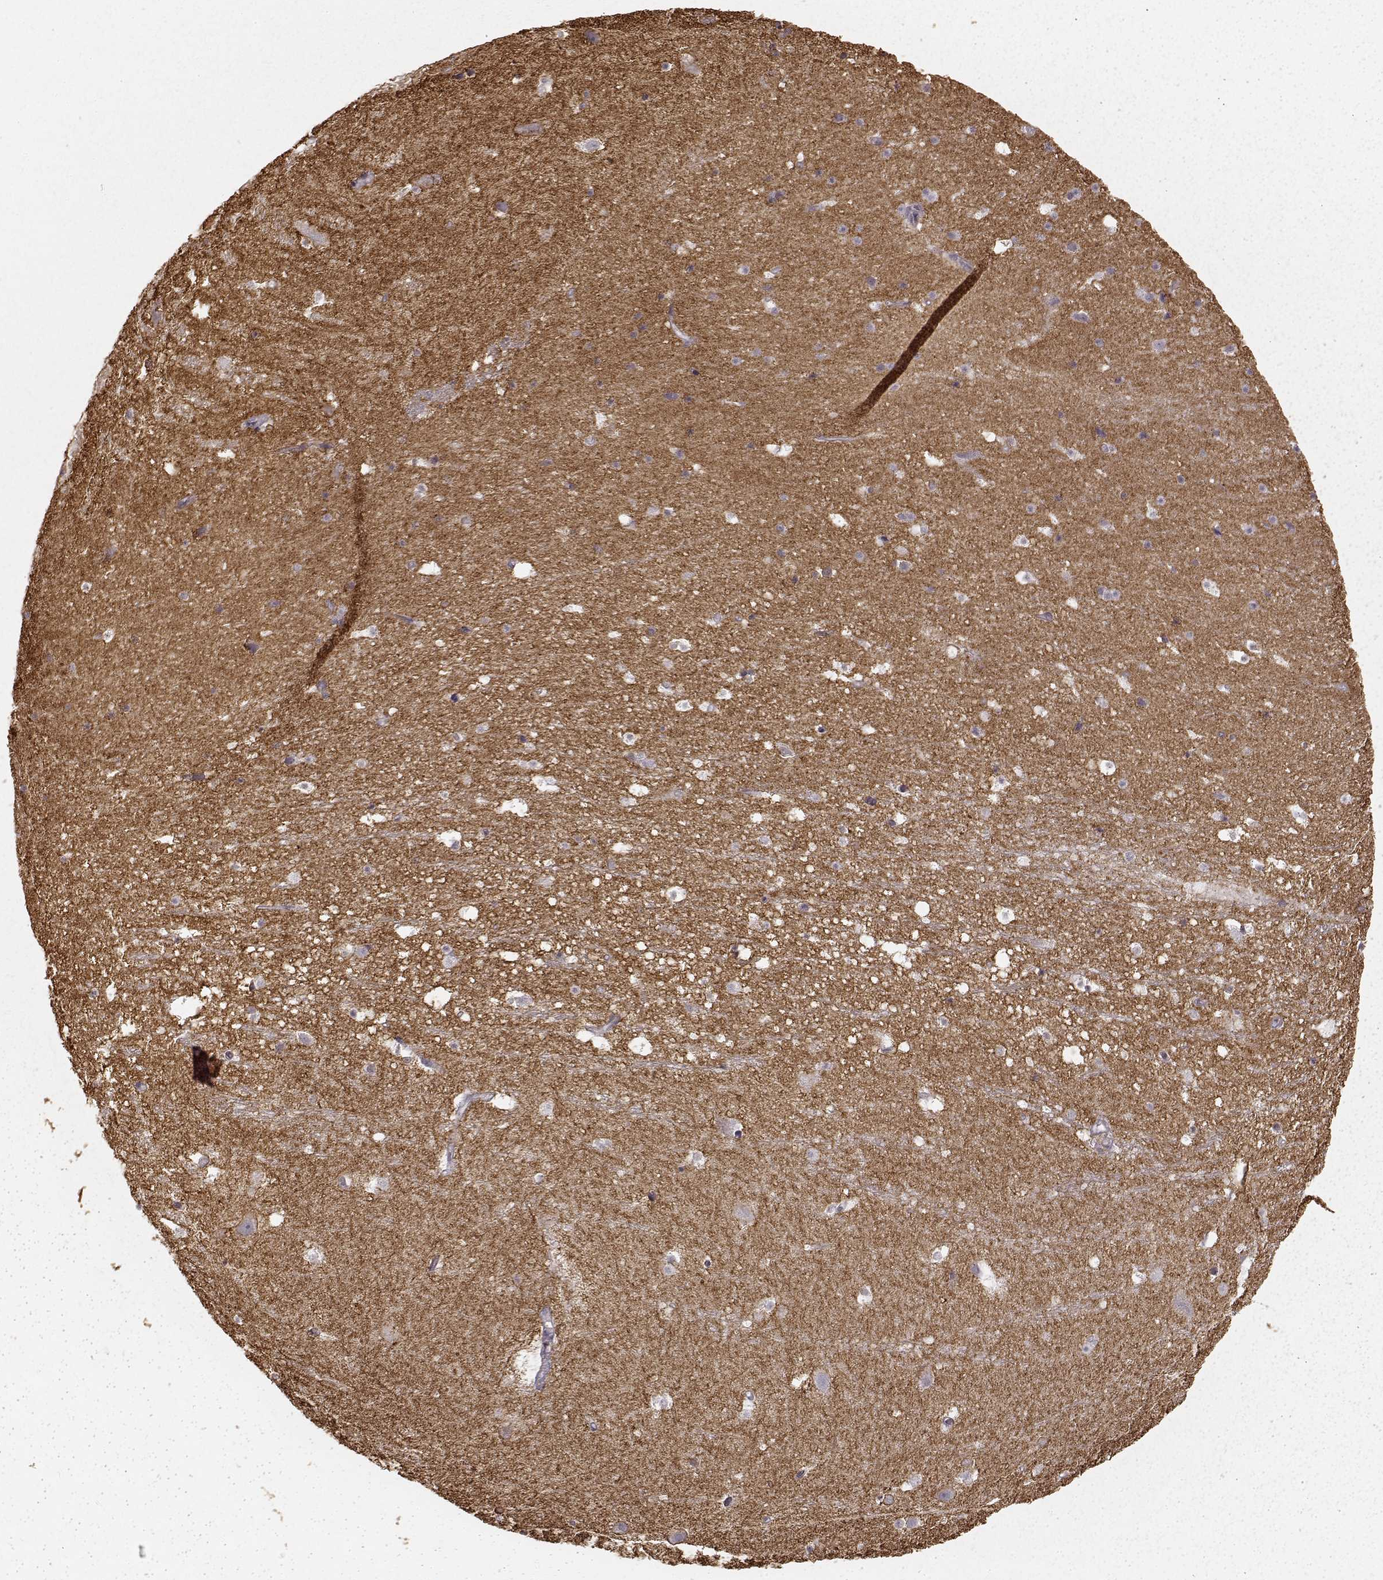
{"staining": {"intensity": "negative", "quantity": "none", "location": "none"}, "tissue": "hippocampus", "cell_type": "Glial cells", "image_type": "normal", "snomed": [{"axis": "morphology", "description": "Normal tissue, NOS"}, {"axis": "topography", "description": "Hippocampus"}], "caption": "High magnification brightfield microscopy of benign hippocampus stained with DAB (brown) and counterstained with hematoxylin (blue): glial cells show no significant expression. Brightfield microscopy of IHC stained with DAB (brown) and hematoxylin (blue), captured at high magnification.", "gene": "PRKCE", "patient": {"sex": "male", "age": 26}}